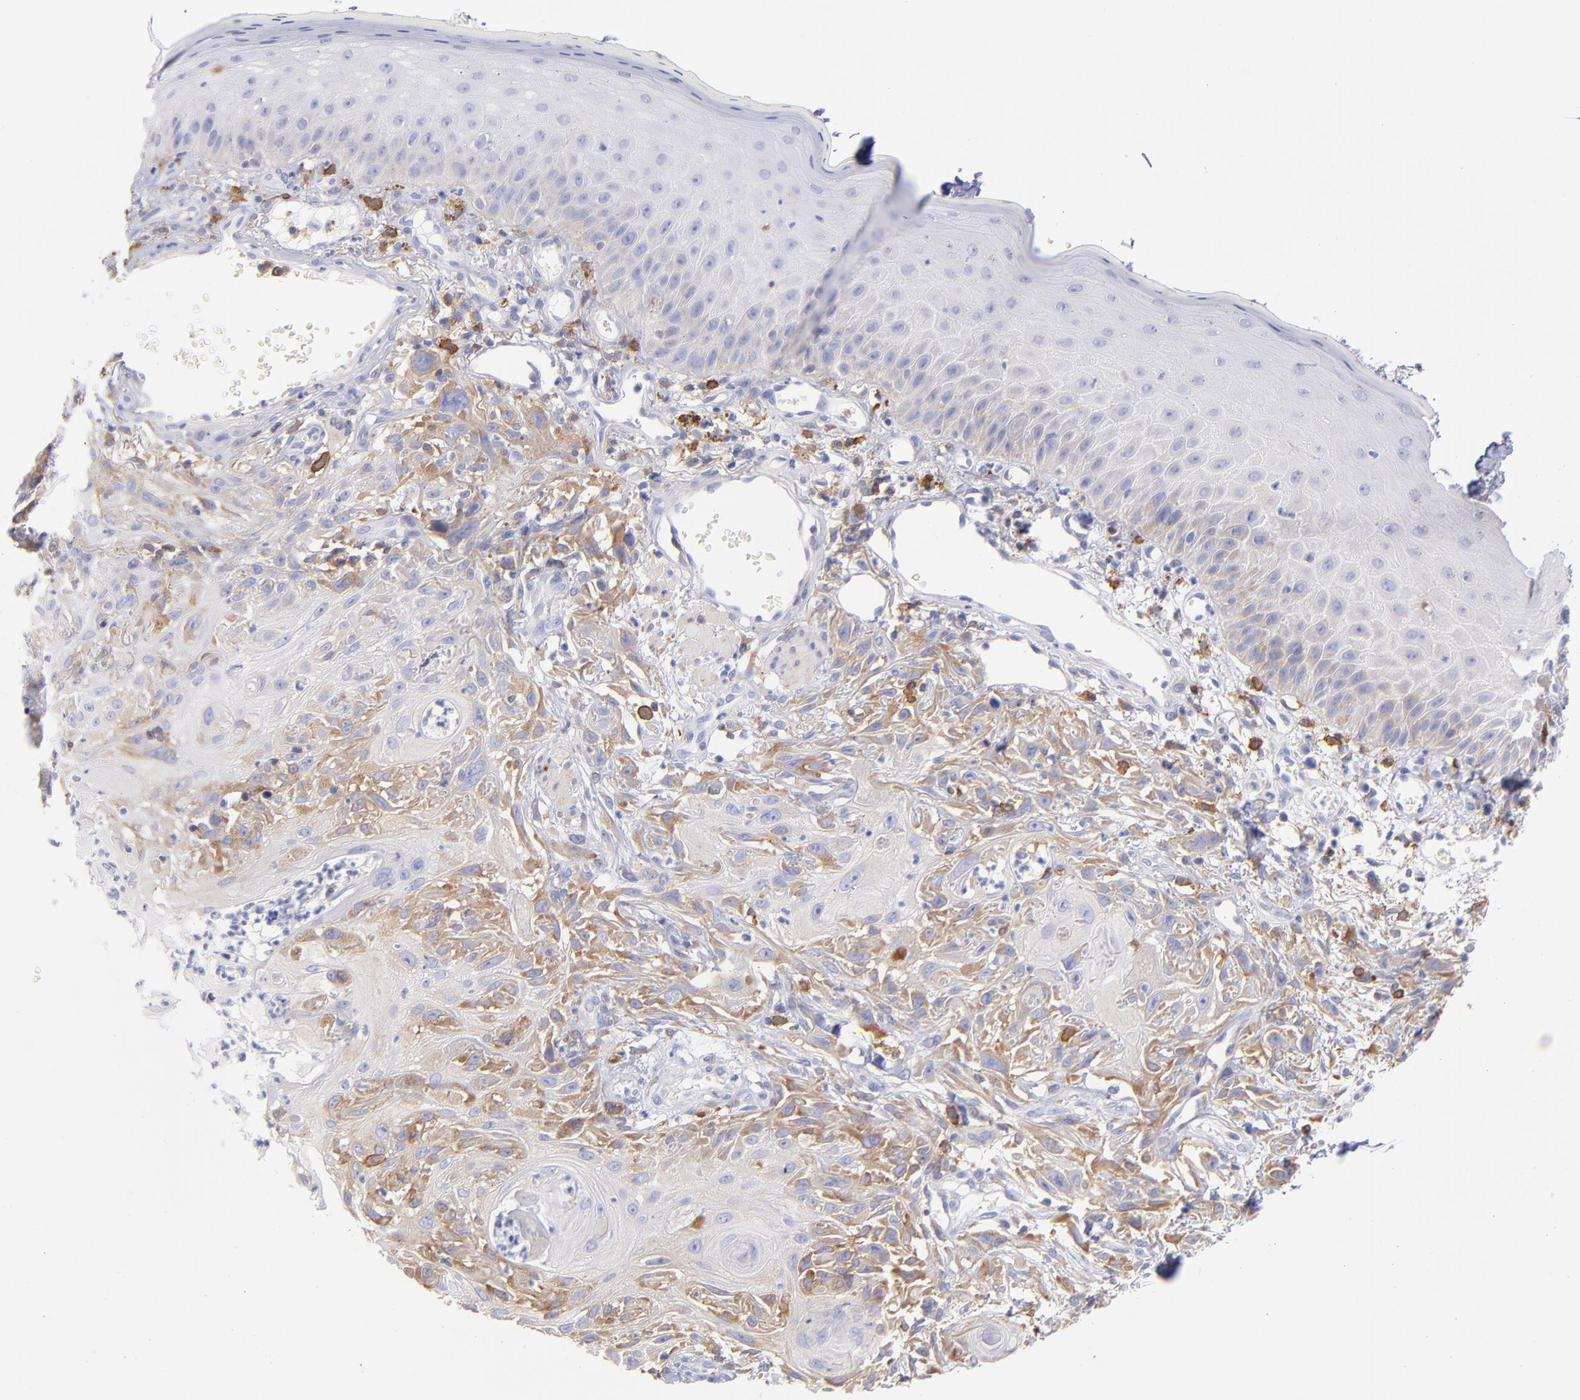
{"staining": {"intensity": "moderate", "quantity": ">75%", "location": "cytoplasmic/membranous"}, "tissue": "skin cancer", "cell_type": "Tumor cells", "image_type": "cancer", "snomed": [{"axis": "morphology", "description": "Squamous cell carcinoma, NOS"}, {"axis": "topography", "description": "Skin"}], "caption": "Immunohistochemical staining of human skin squamous cell carcinoma shows medium levels of moderate cytoplasmic/membranous staining in approximately >75% of tumor cells. (brown staining indicates protein expression, while blue staining denotes nuclei).", "gene": "PRKCA", "patient": {"sex": "female", "age": 59}}